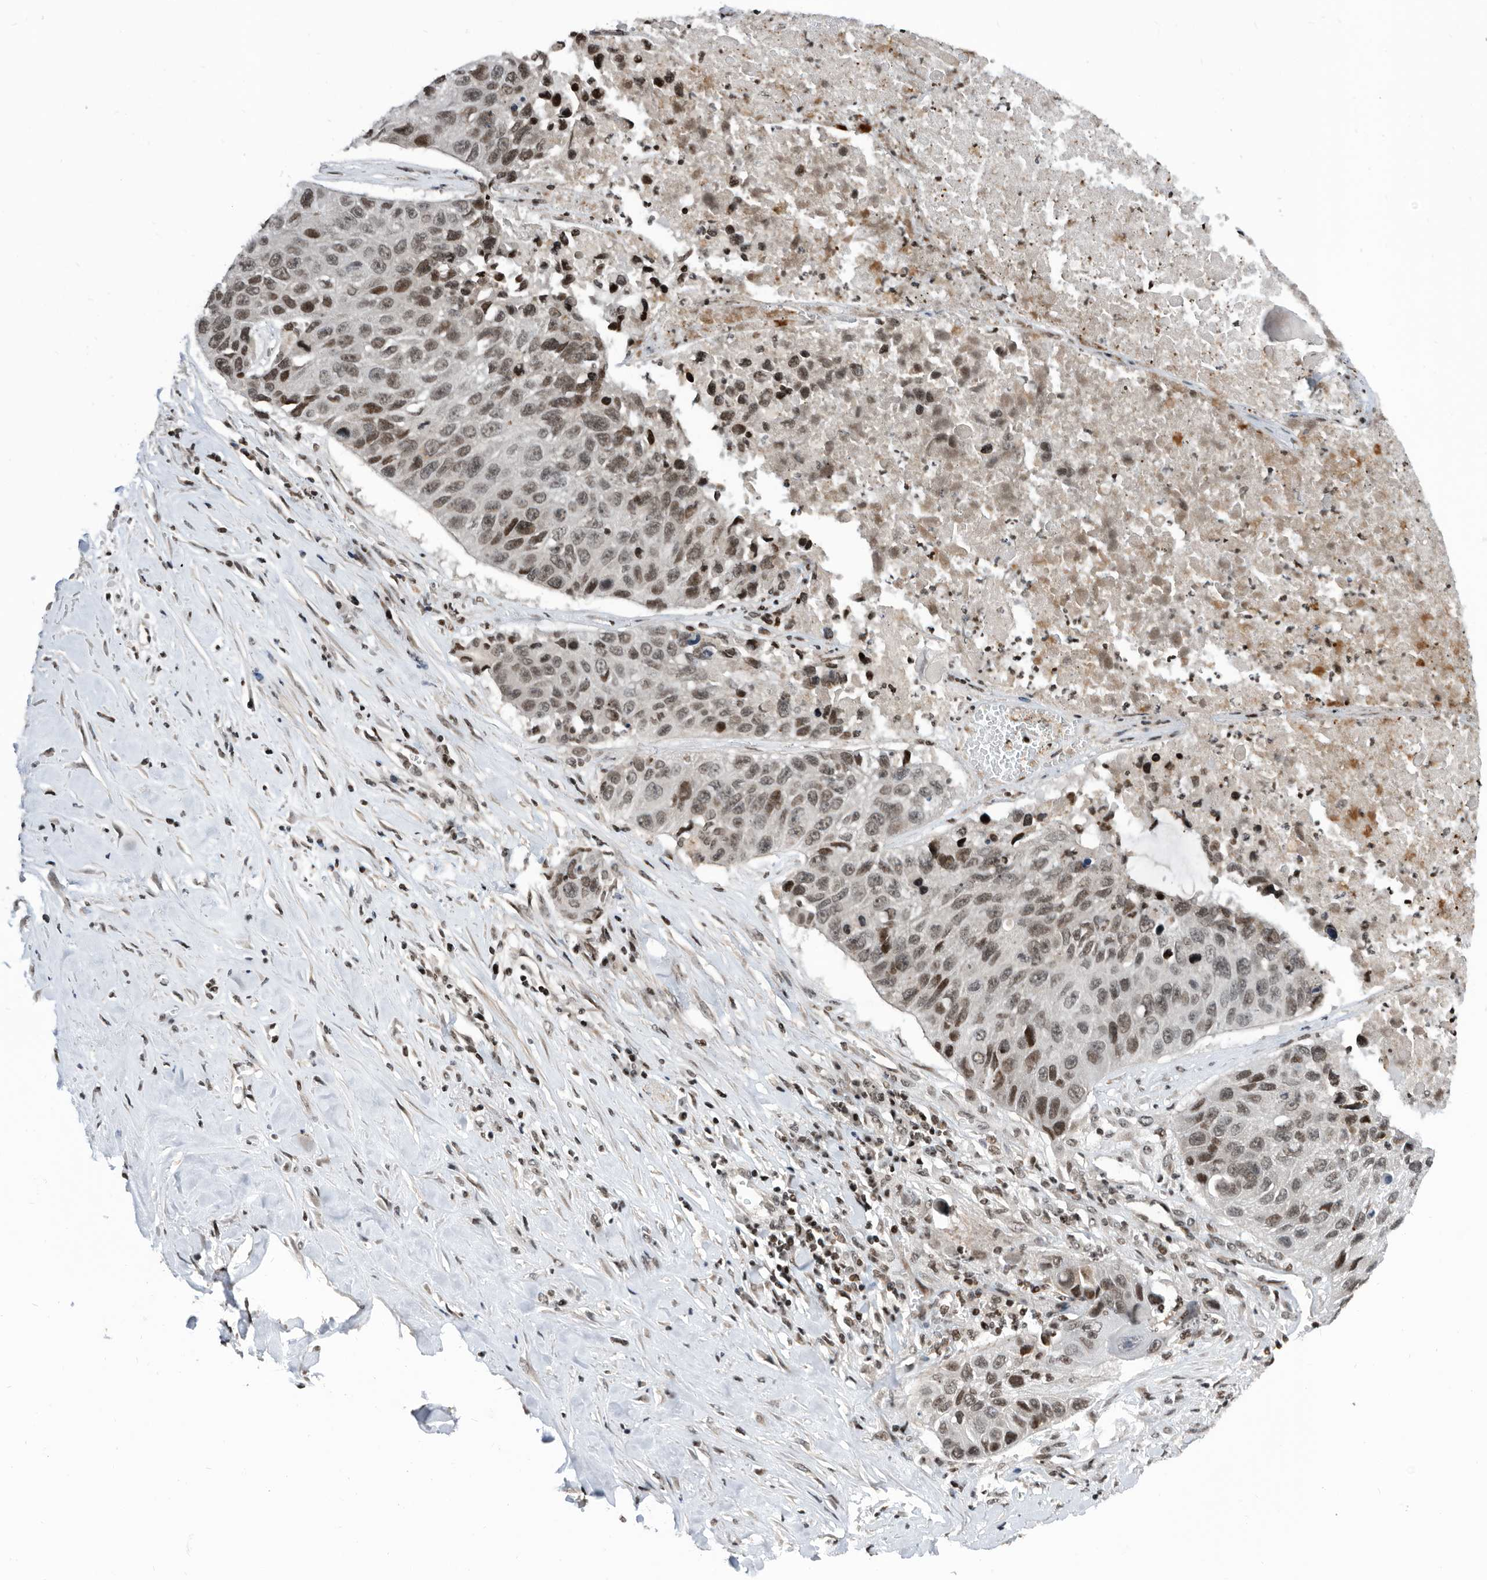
{"staining": {"intensity": "moderate", "quantity": "25%-75%", "location": "nuclear"}, "tissue": "lung cancer", "cell_type": "Tumor cells", "image_type": "cancer", "snomed": [{"axis": "morphology", "description": "Squamous cell carcinoma, NOS"}, {"axis": "topography", "description": "Lung"}], "caption": "Brown immunohistochemical staining in human squamous cell carcinoma (lung) demonstrates moderate nuclear staining in approximately 25%-75% of tumor cells. (DAB (3,3'-diaminobenzidine) IHC, brown staining for protein, blue staining for nuclei).", "gene": "SNRNP48", "patient": {"sex": "male", "age": 61}}